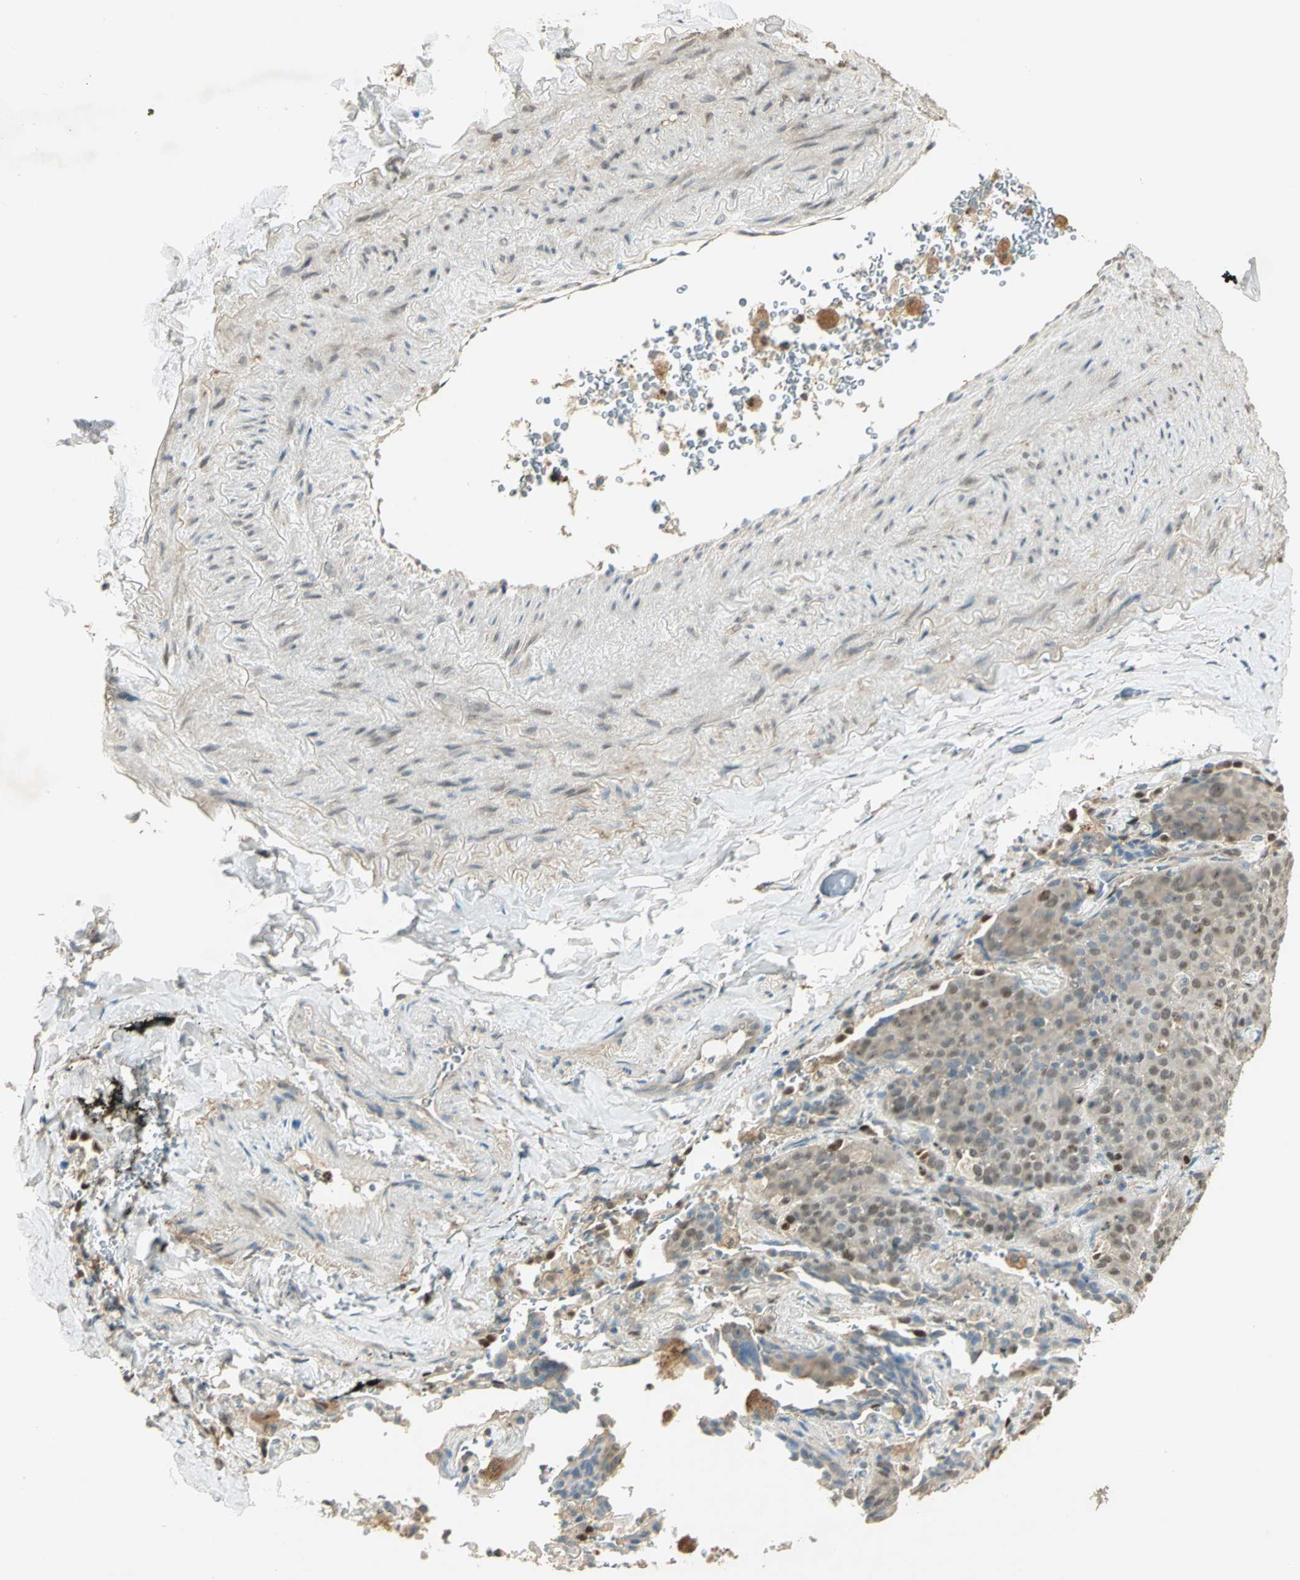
{"staining": {"intensity": "moderate", "quantity": "<25%", "location": "nuclear"}, "tissue": "lung cancer", "cell_type": "Tumor cells", "image_type": "cancer", "snomed": [{"axis": "morphology", "description": "Squamous cell carcinoma, NOS"}, {"axis": "topography", "description": "Lung"}], "caption": "Immunohistochemical staining of human lung cancer (squamous cell carcinoma) displays low levels of moderate nuclear protein positivity in approximately <25% of tumor cells.", "gene": "BIRC2", "patient": {"sex": "male", "age": 54}}